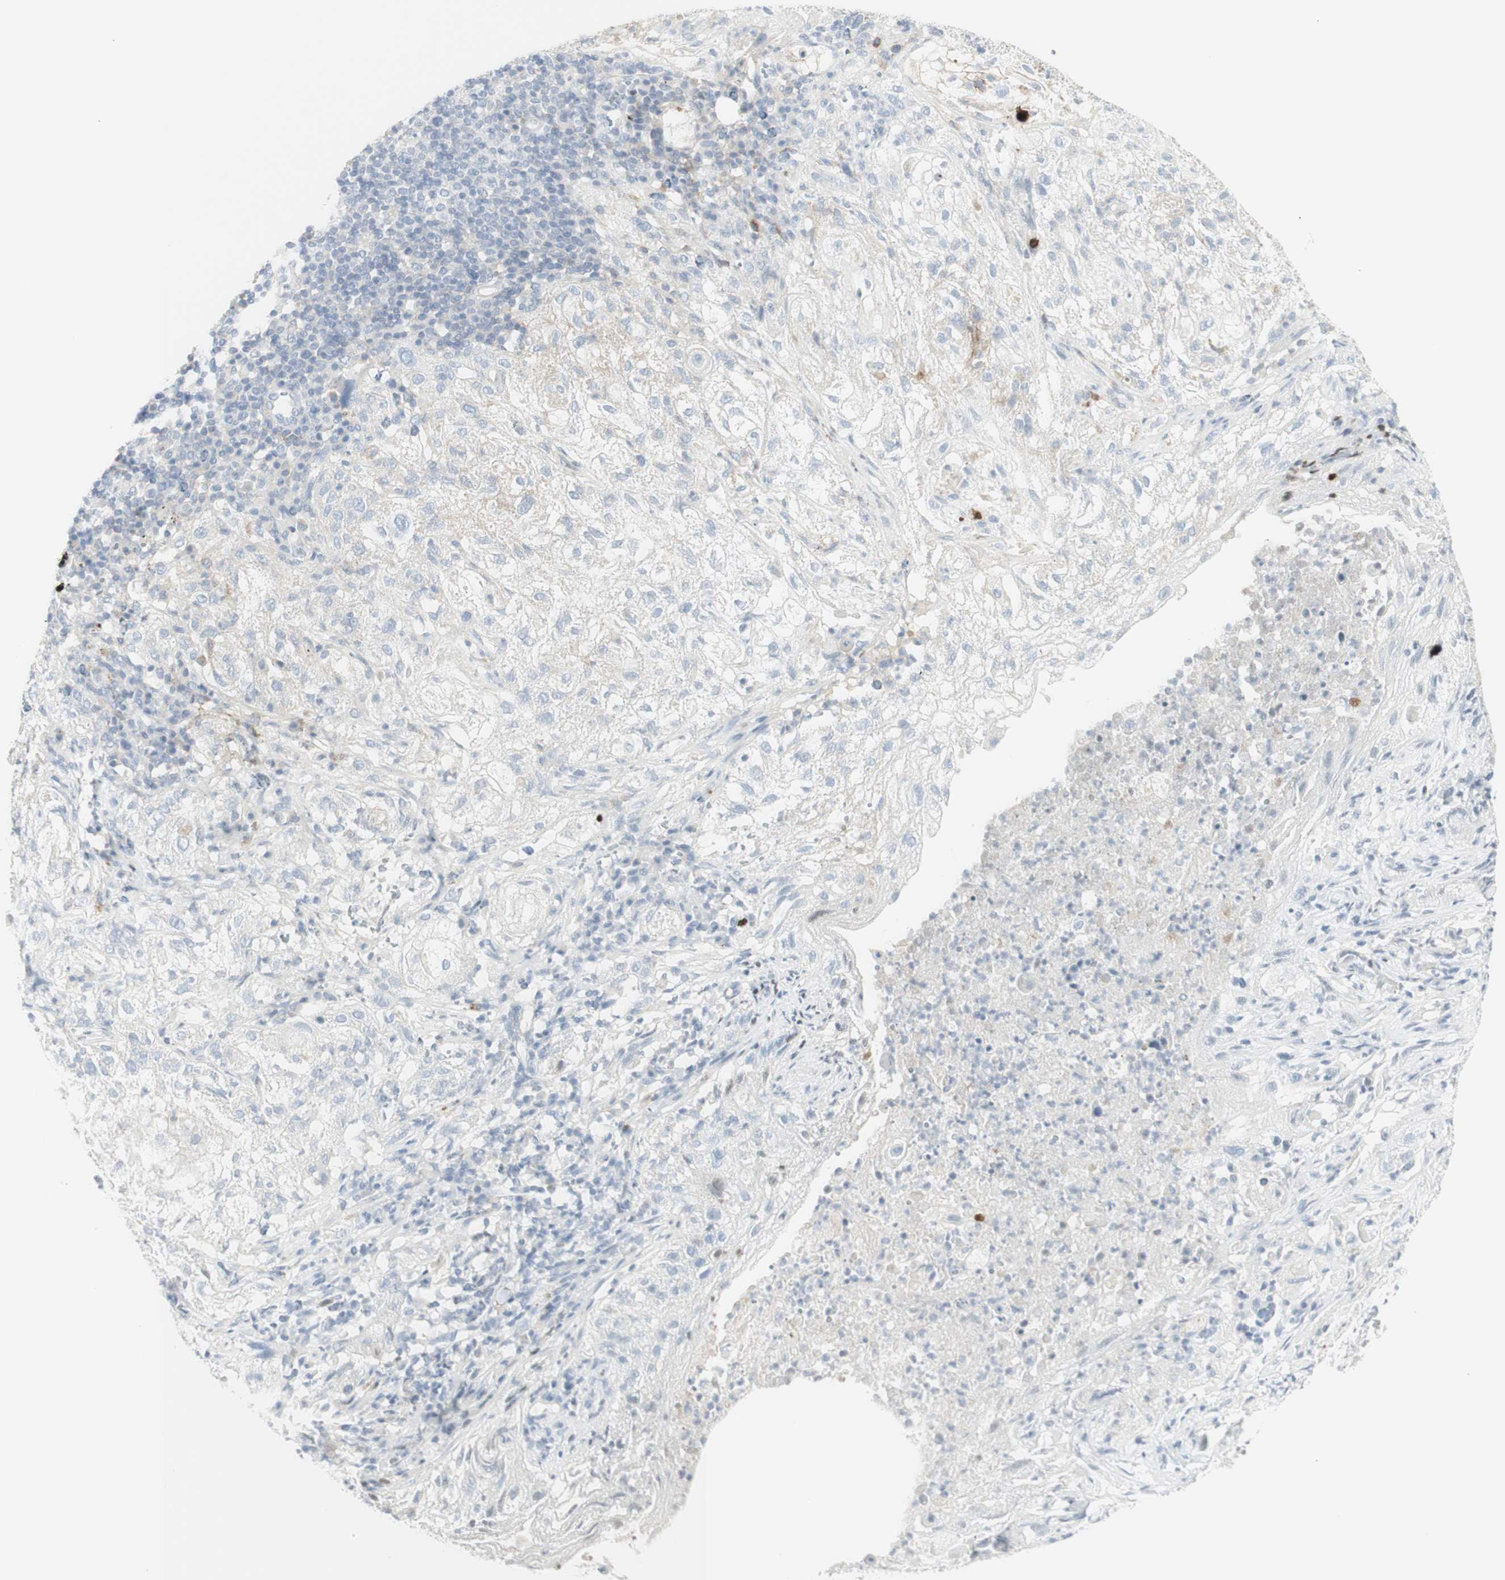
{"staining": {"intensity": "weak", "quantity": ">75%", "location": "cytoplasmic/membranous"}, "tissue": "lung cancer", "cell_type": "Tumor cells", "image_type": "cancer", "snomed": [{"axis": "morphology", "description": "Inflammation, NOS"}, {"axis": "morphology", "description": "Squamous cell carcinoma, NOS"}, {"axis": "topography", "description": "Lymph node"}, {"axis": "topography", "description": "Soft tissue"}, {"axis": "topography", "description": "Lung"}], "caption": "Immunohistochemistry (IHC) (DAB) staining of squamous cell carcinoma (lung) displays weak cytoplasmic/membranous protein expression in approximately >75% of tumor cells. (Brightfield microscopy of DAB IHC at high magnification).", "gene": "MDK", "patient": {"sex": "male", "age": 66}}